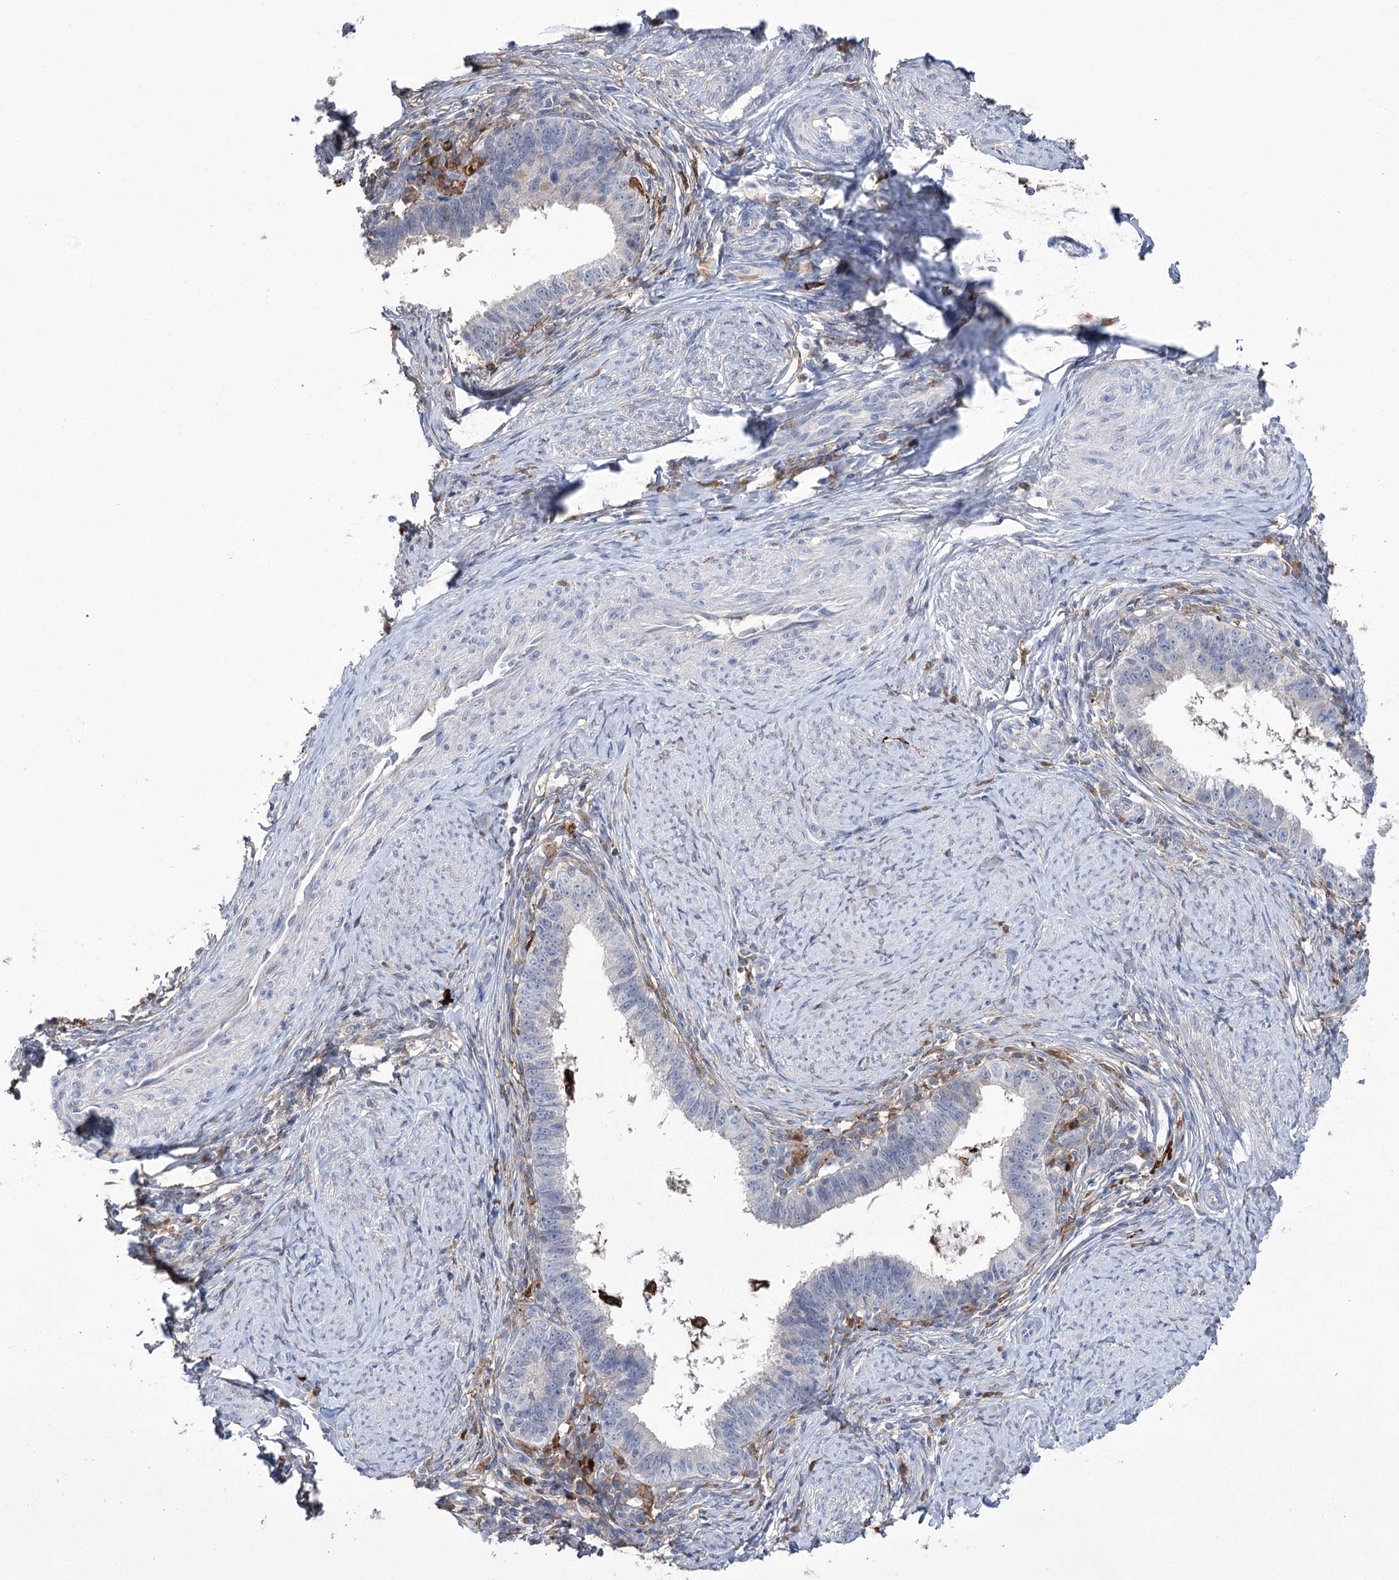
{"staining": {"intensity": "negative", "quantity": "none", "location": "none"}, "tissue": "cervical cancer", "cell_type": "Tumor cells", "image_type": "cancer", "snomed": [{"axis": "morphology", "description": "Adenocarcinoma, NOS"}, {"axis": "topography", "description": "Cervix"}], "caption": "Tumor cells show no significant positivity in adenocarcinoma (cervical).", "gene": "ZNF622", "patient": {"sex": "female", "age": 36}}